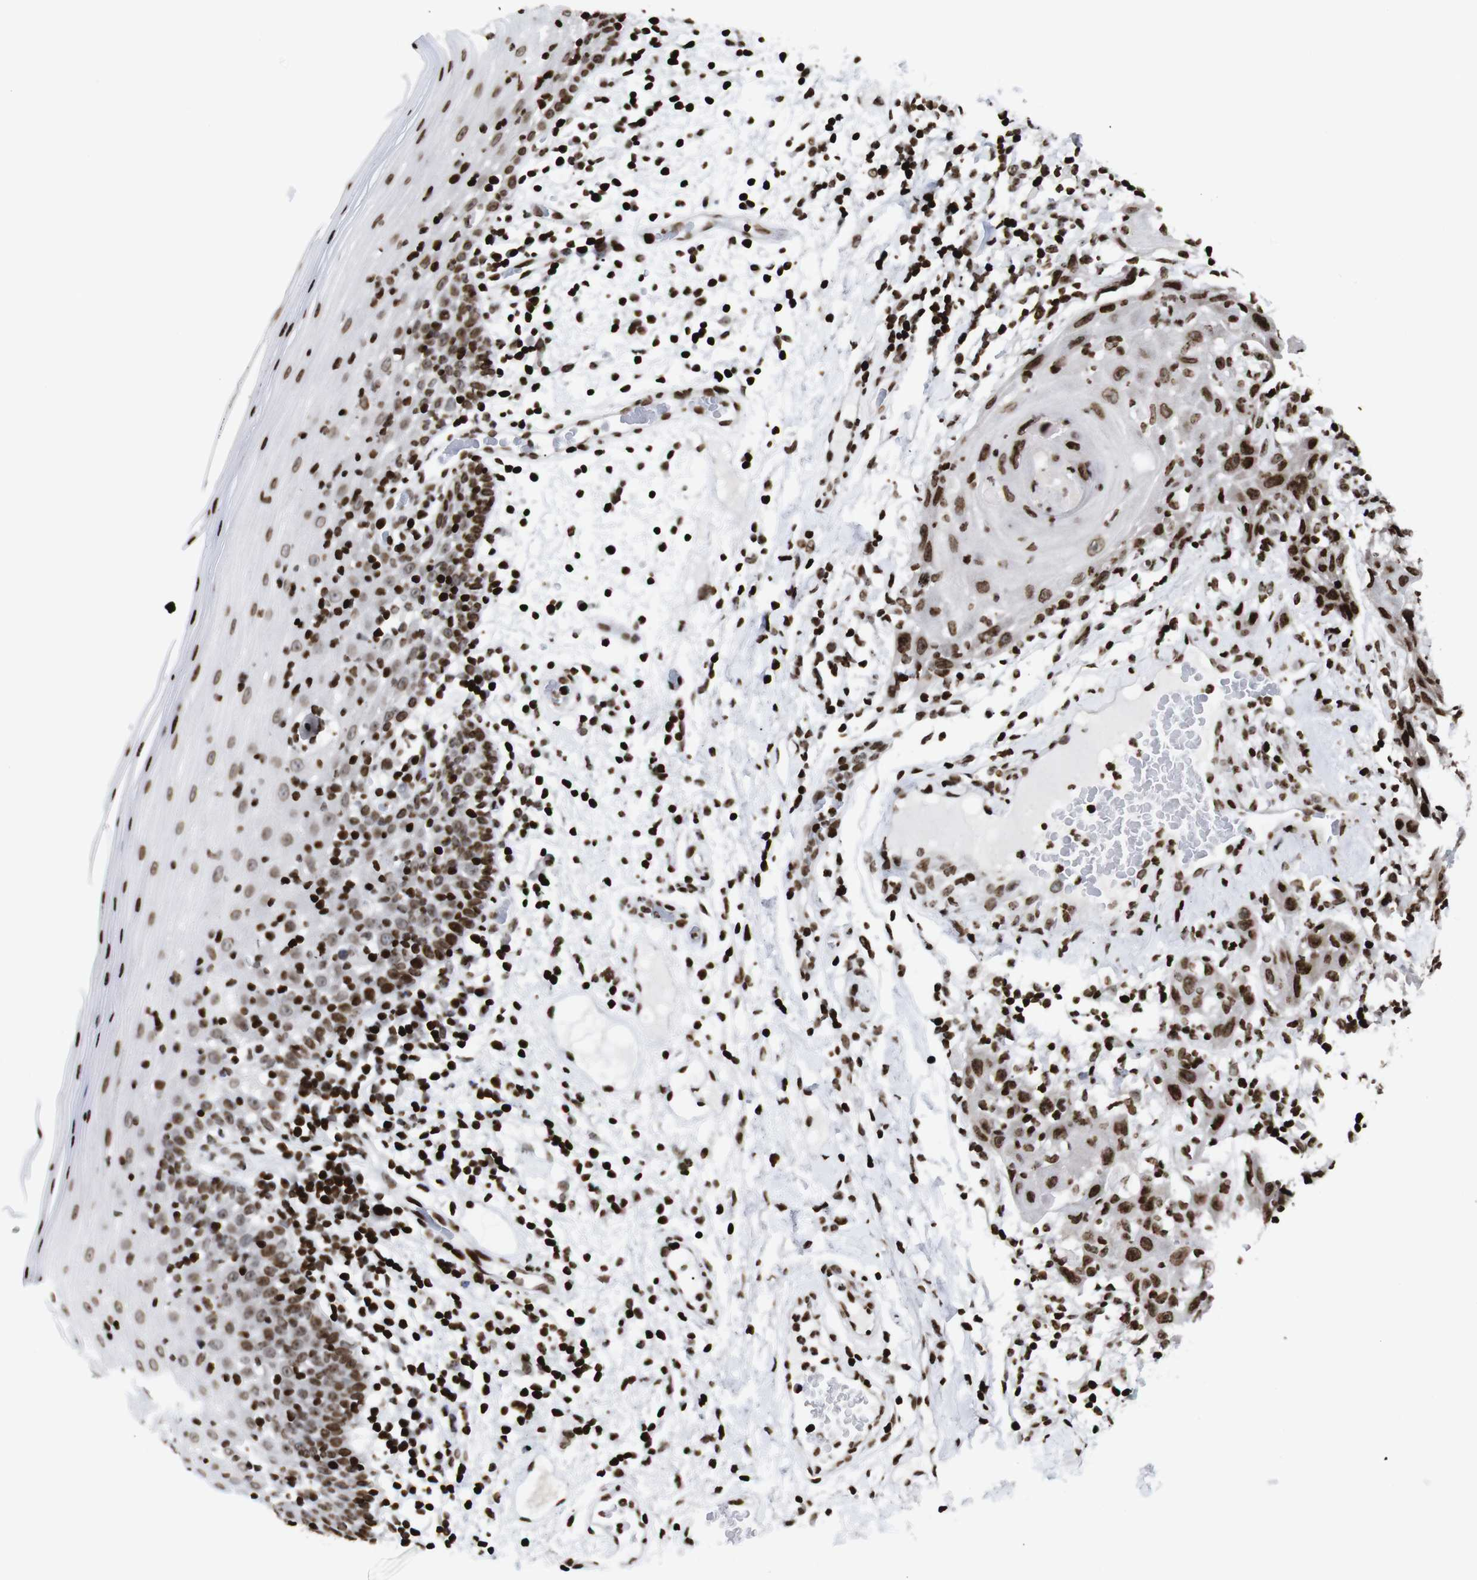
{"staining": {"intensity": "strong", "quantity": ">75%", "location": "nuclear"}, "tissue": "oral mucosa", "cell_type": "Squamous epithelial cells", "image_type": "normal", "snomed": [{"axis": "morphology", "description": "Normal tissue, NOS"}, {"axis": "morphology", "description": "Squamous cell carcinoma, NOS"}, {"axis": "topography", "description": "Skeletal muscle"}, {"axis": "topography", "description": "Oral tissue"}], "caption": "Immunohistochemical staining of unremarkable oral mucosa reveals strong nuclear protein positivity in approximately >75% of squamous epithelial cells. (DAB IHC, brown staining for protein, blue staining for nuclei).", "gene": "H1", "patient": {"sex": "male", "age": 71}}